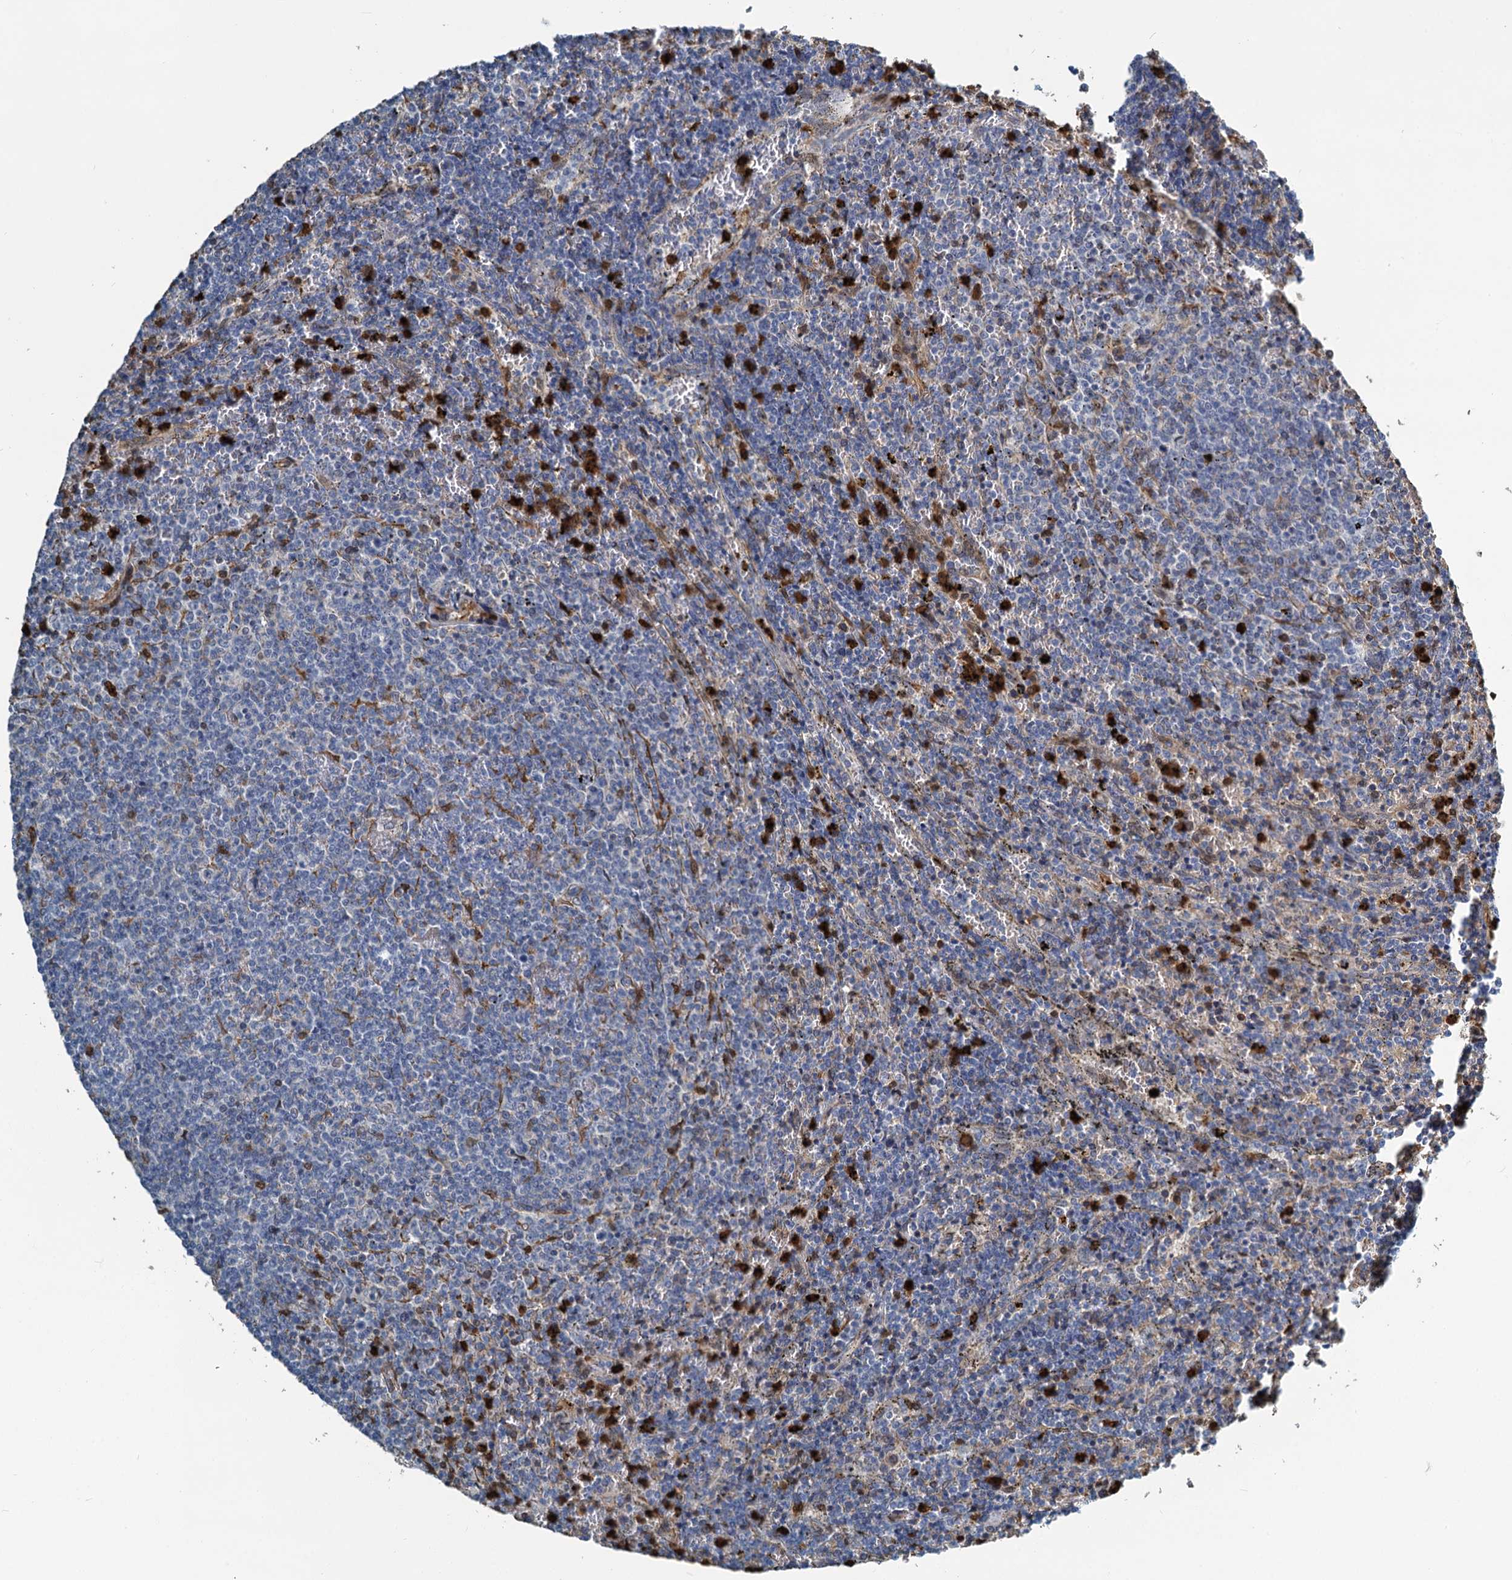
{"staining": {"intensity": "negative", "quantity": "none", "location": "none"}, "tissue": "lymphoma", "cell_type": "Tumor cells", "image_type": "cancer", "snomed": [{"axis": "morphology", "description": "Malignant lymphoma, non-Hodgkin's type, Low grade"}, {"axis": "topography", "description": "Spleen"}], "caption": "The image displays no significant staining in tumor cells of malignant lymphoma, non-Hodgkin's type (low-grade). (Brightfield microscopy of DAB (3,3'-diaminobenzidine) immunohistochemistry (IHC) at high magnification).", "gene": "S100A6", "patient": {"sex": "female", "age": 50}}